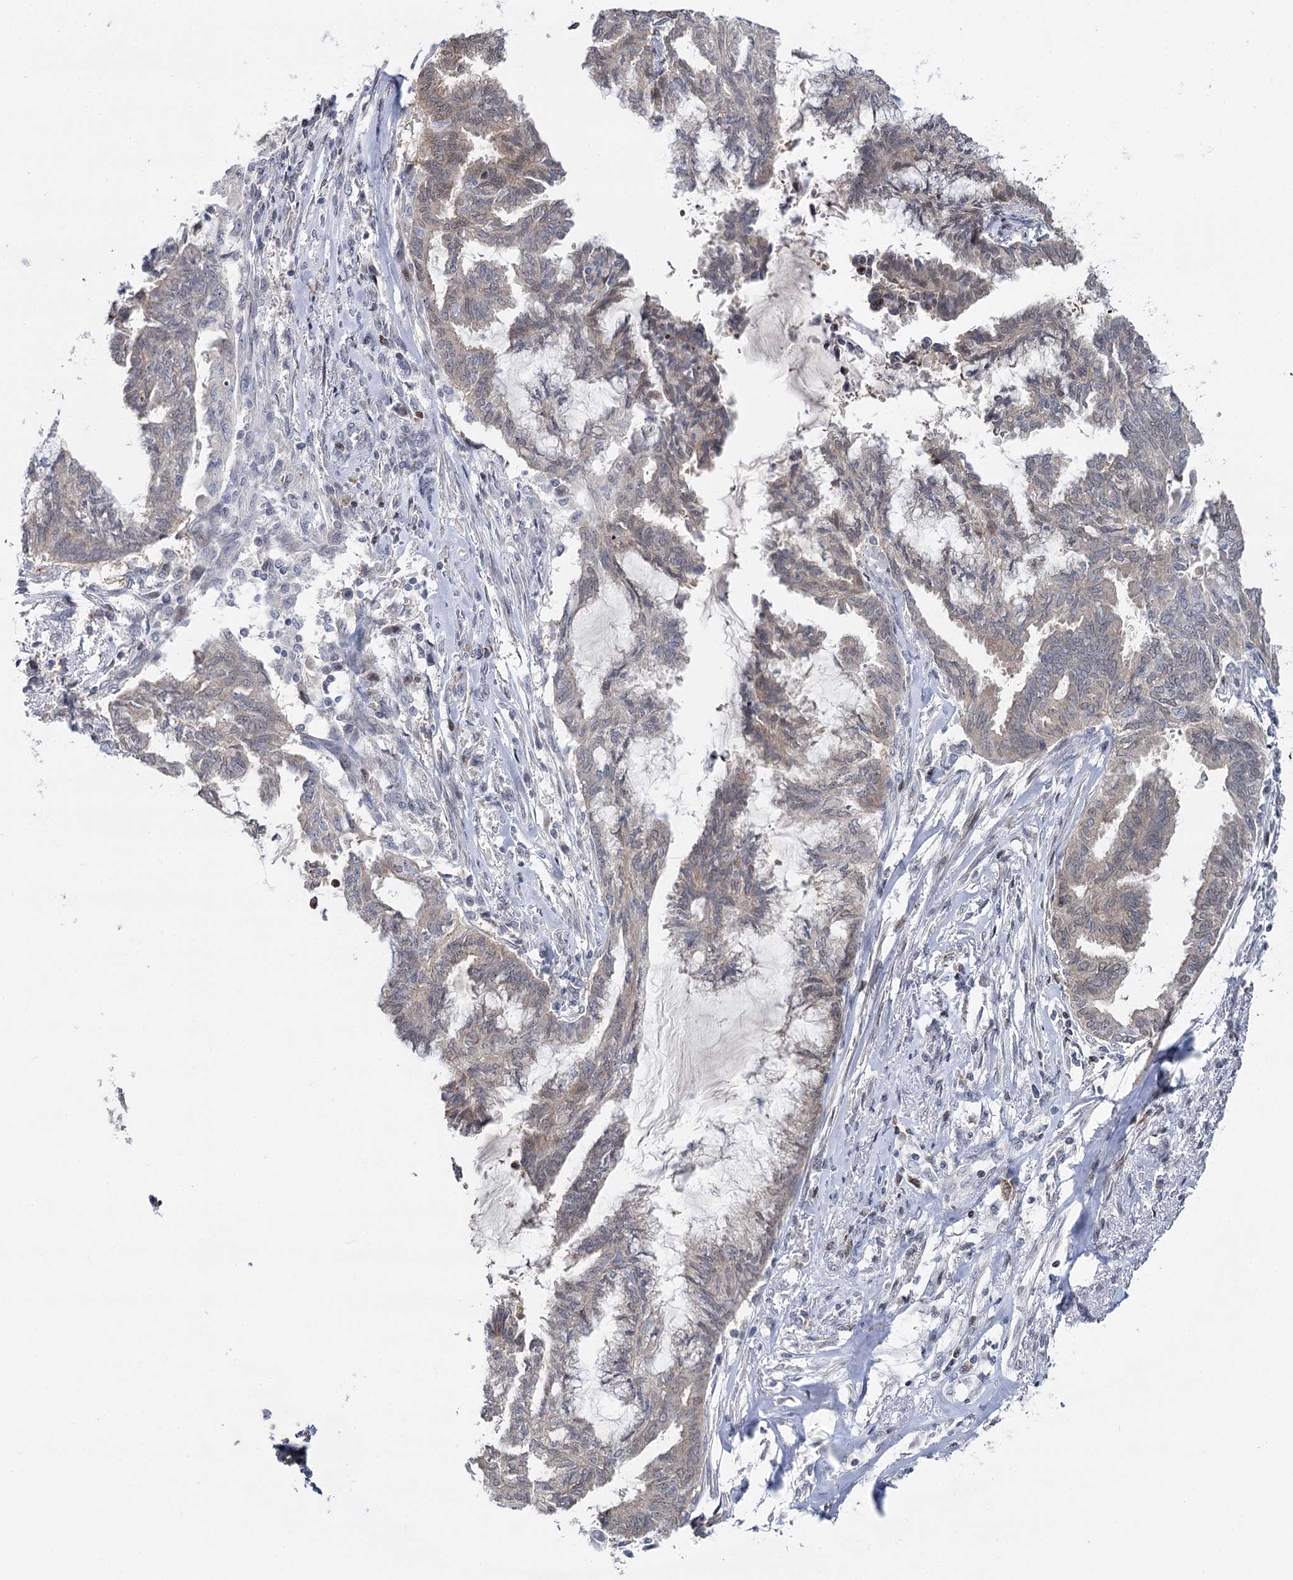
{"staining": {"intensity": "weak", "quantity": ">75%", "location": "cytoplasmic/membranous"}, "tissue": "endometrial cancer", "cell_type": "Tumor cells", "image_type": "cancer", "snomed": [{"axis": "morphology", "description": "Adenocarcinoma, NOS"}, {"axis": "topography", "description": "Endometrium"}], "caption": "Weak cytoplasmic/membranous positivity for a protein is appreciated in about >75% of tumor cells of adenocarcinoma (endometrial) using IHC.", "gene": "PTGR1", "patient": {"sex": "female", "age": 86}}